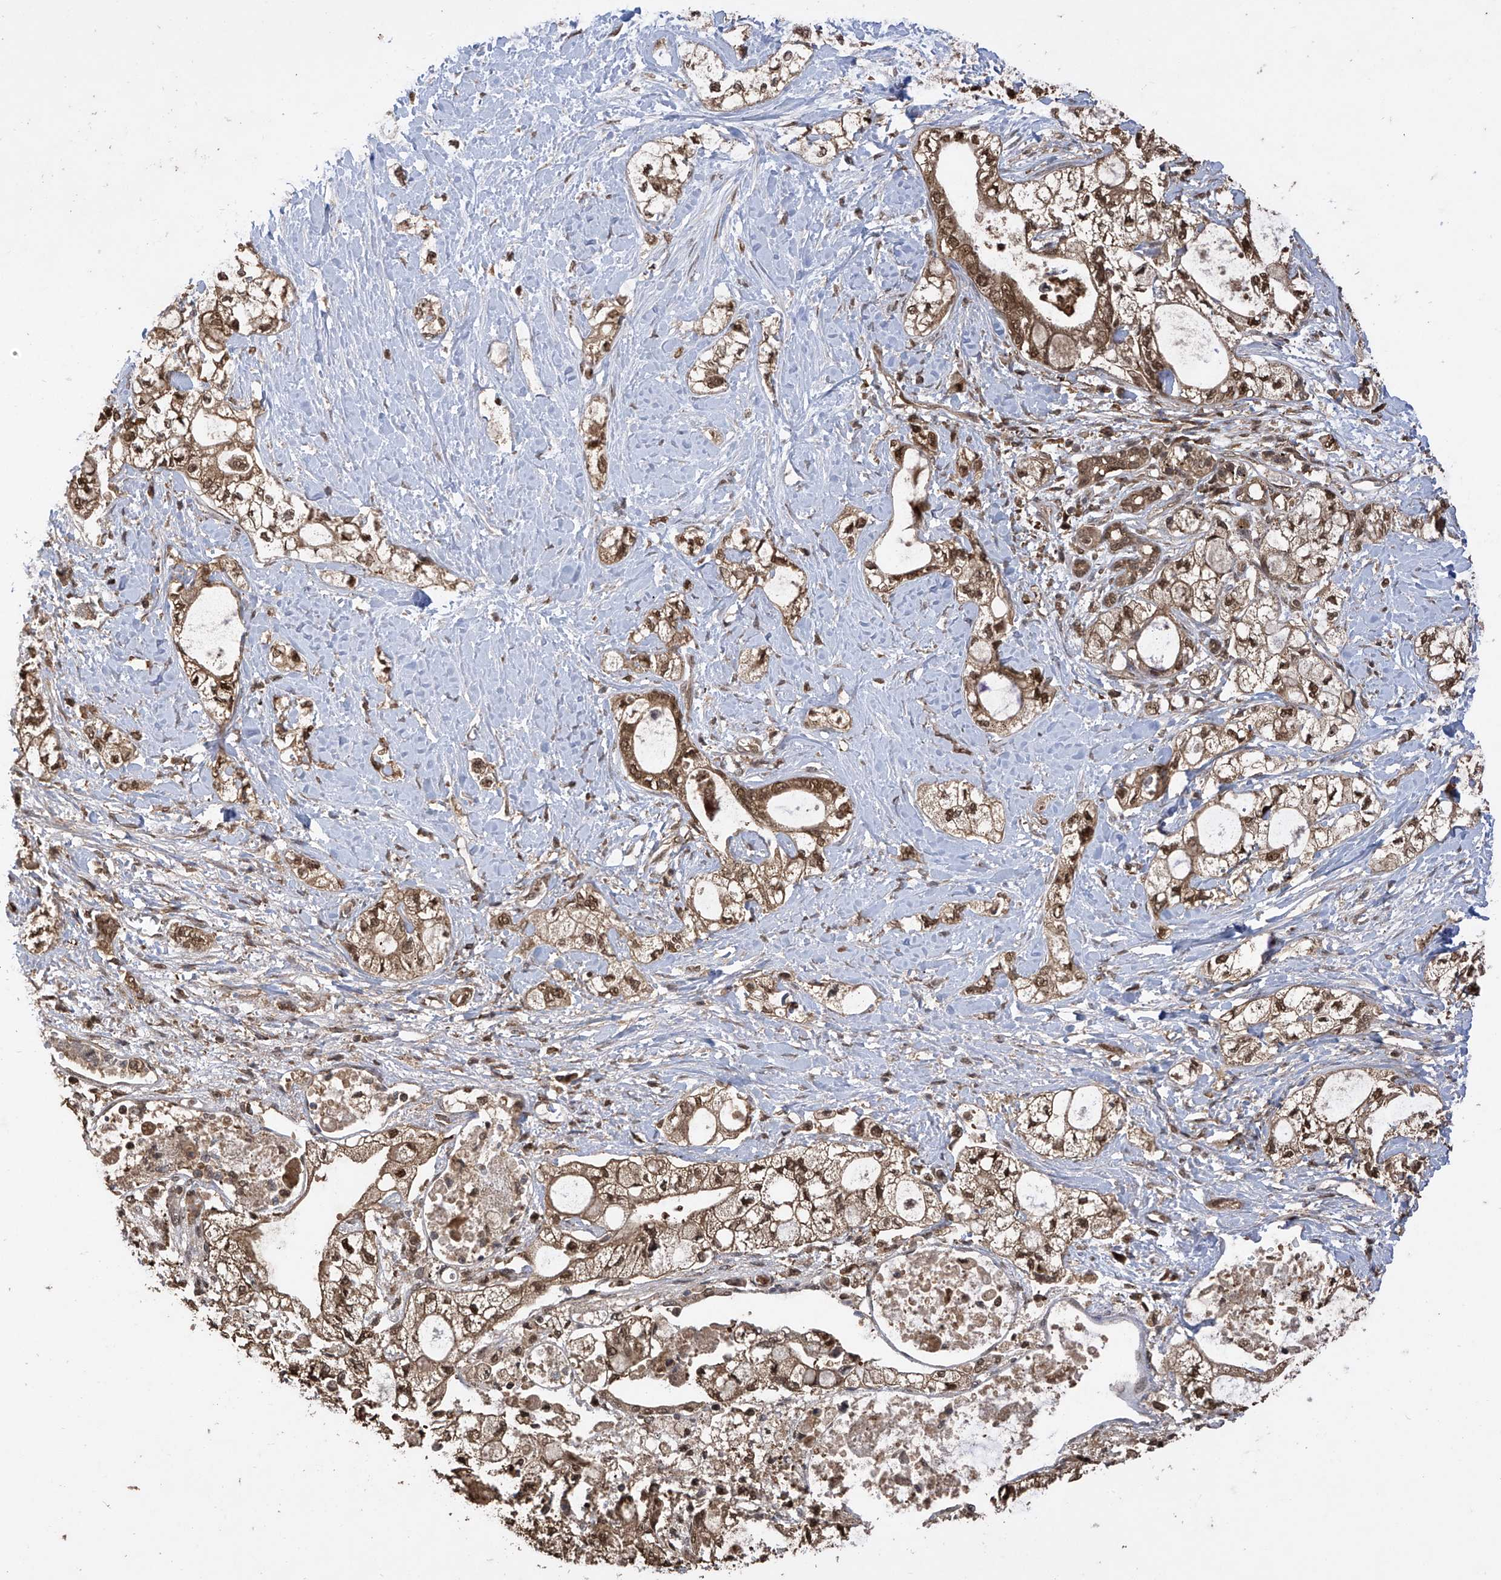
{"staining": {"intensity": "moderate", "quantity": ">75%", "location": "cytoplasmic/membranous,nuclear"}, "tissue": "pancreatic cancer", "cell_type": "Tumor cells", "image_type": "cancer", "snomed": [{"axis": "morphology", "description": "Adenocarcinoma, NOS"}, {"axis": "topography", "description": "Pancreas"}], "caption": "Protein analysis of pancreatic cancer tissue reveals moderate cytoplasmic/membranous and nuclear positivity in approximately >75% of tumor cells.", "gene": "PNPT1", "patient": {"sex": "male", "age": 70}}